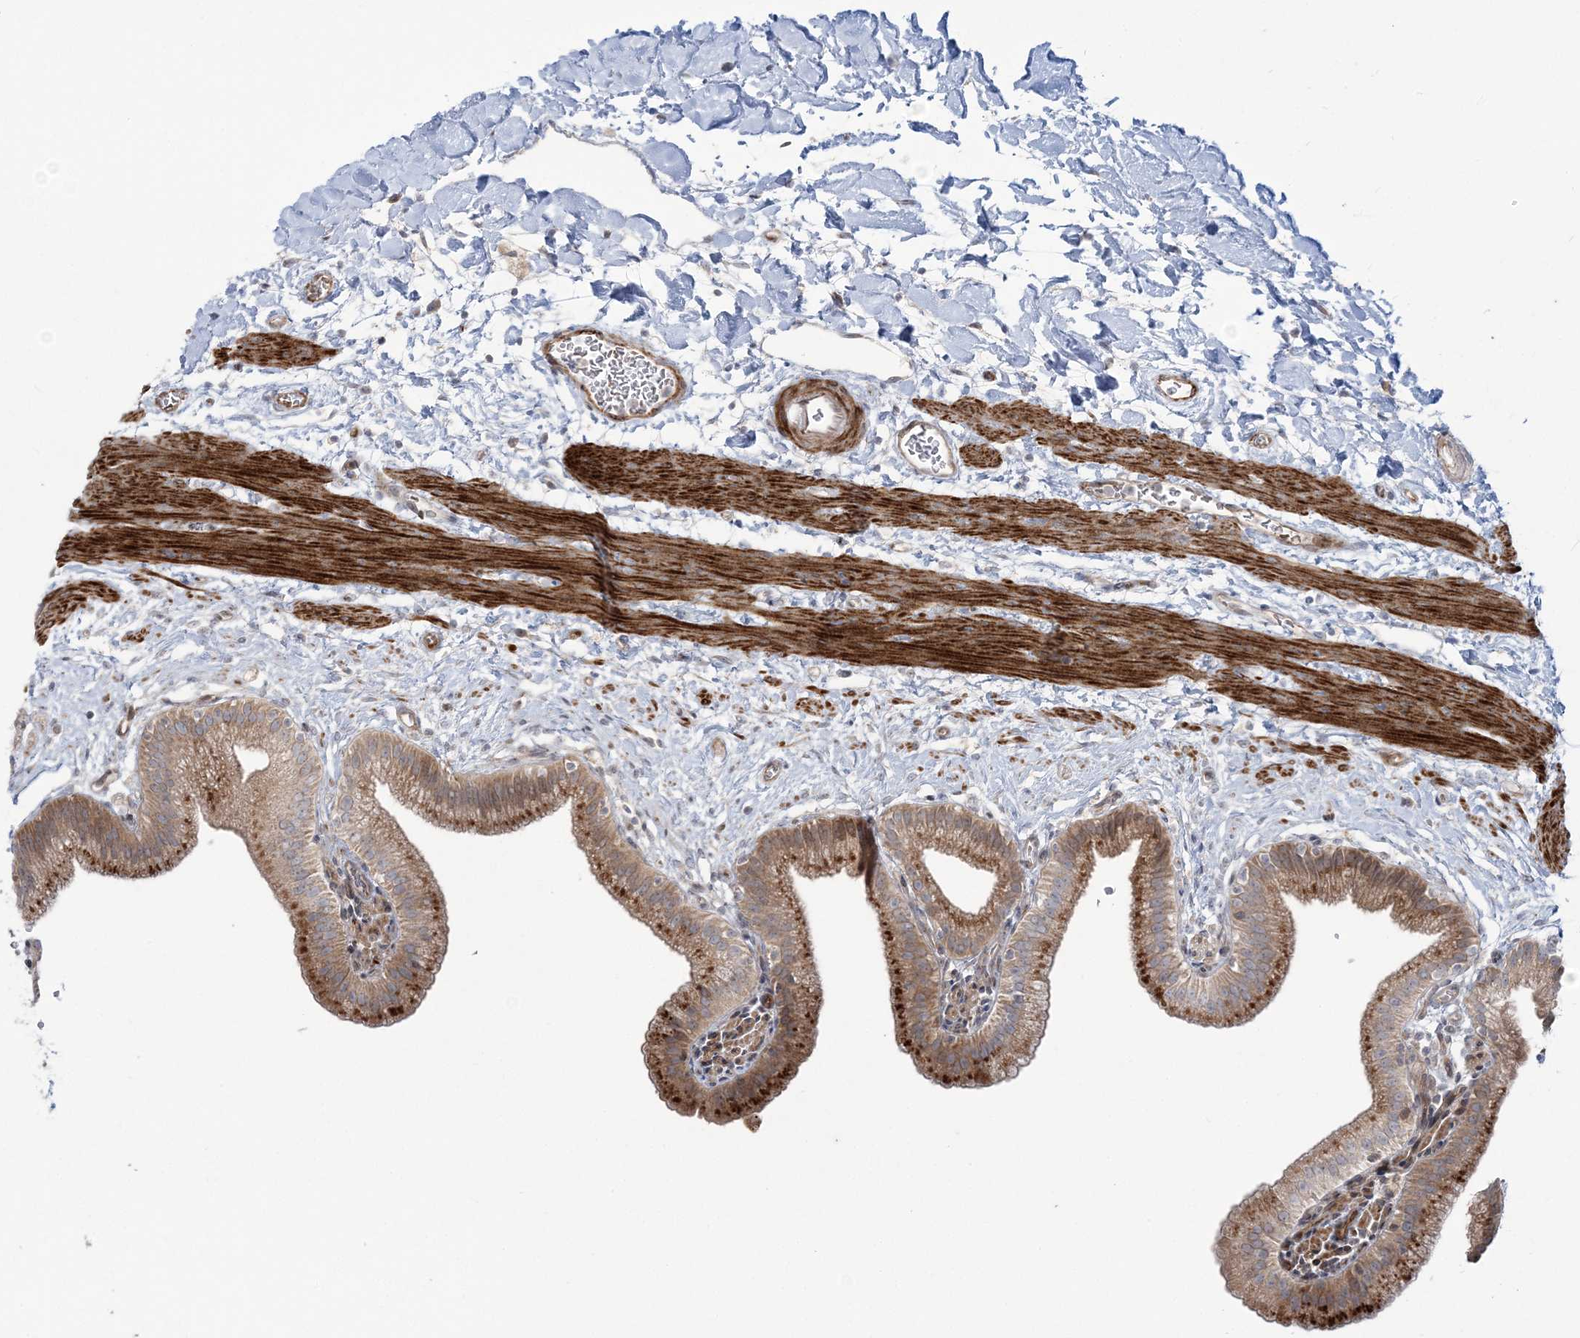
{"staining": {"intensity": "moderate", "quantity": ">75%", "location": "cytoplasmic/membranous"}, "tissue": "gallbladder", "cell_type": "Glandular cells", "image_type": "normal", "snomed": [{"axis": "morphology", "description": "Normal tissue, NOS"}, {"axis": "topography", "description": "Gallbladder"}], "caption": "Glandular cells exhibit moderate cytoplasmic/membranous expression in about >75% of cells in unremarkable gallbladder.", "gene": "NUDT9", "patient": {"sex": "male", "age": 55}}